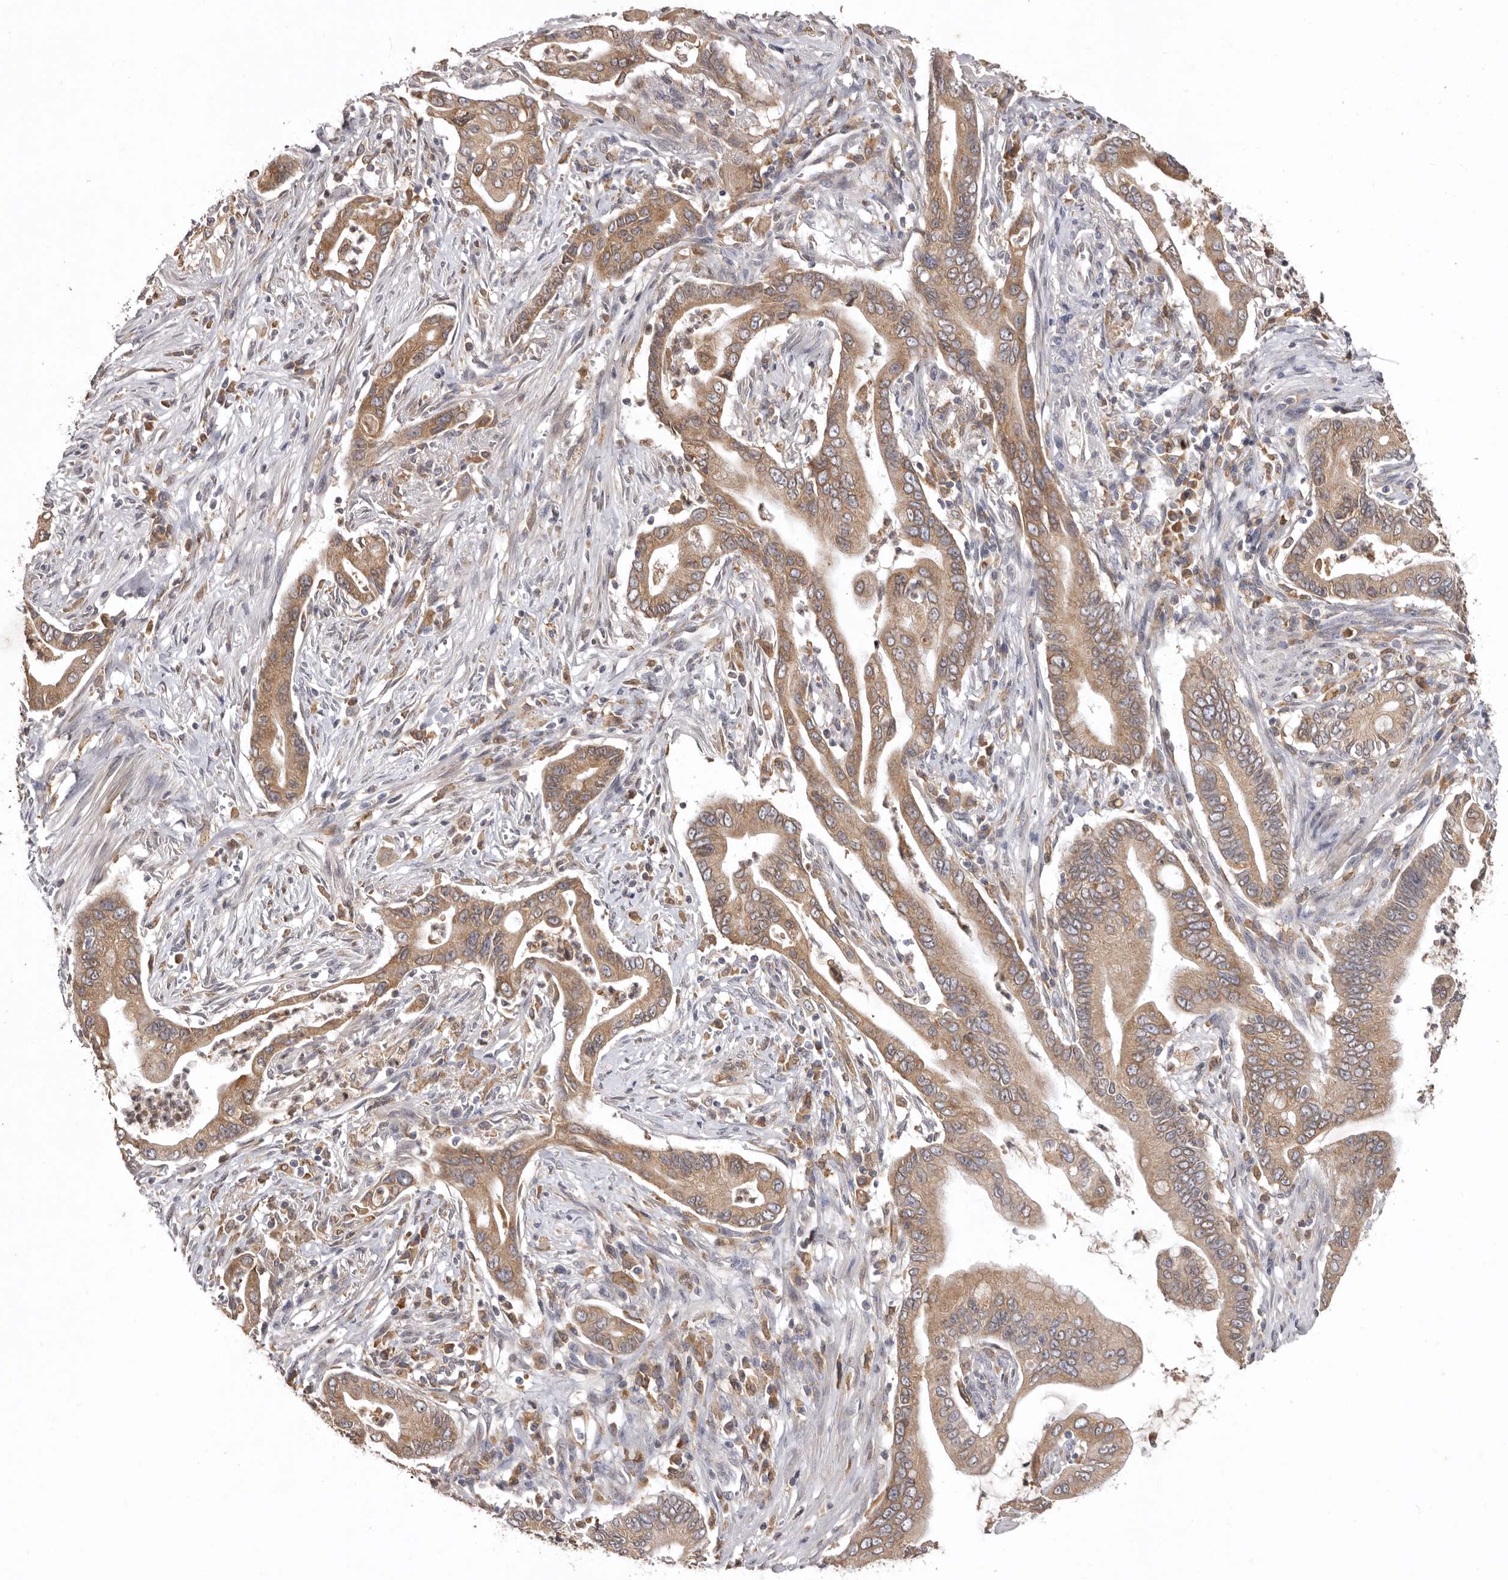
{"staining": {"intensity": "moderate", "quantity": ">75%", "location": "cytoplasmic/membranous"}, "tissue": "pancreatic cancer", "cell_type": "Tumor cells", "image_type": "cancer", "snomed": [{"axis": "morphology", "description": "Adenocarcinoma, NOS"}, {"axis": "topography", "description": "Pancreas"}], "caption": "The micrograph exhibits immunohistochemical staining of pancreatic cancer (adenocarcinoma). There is moderate cytoplasmic/membranous expression is identified in approximately >75% of tumor cells.", "gene": "INKA2", "patient": {"sex": "male", "age": 78}}